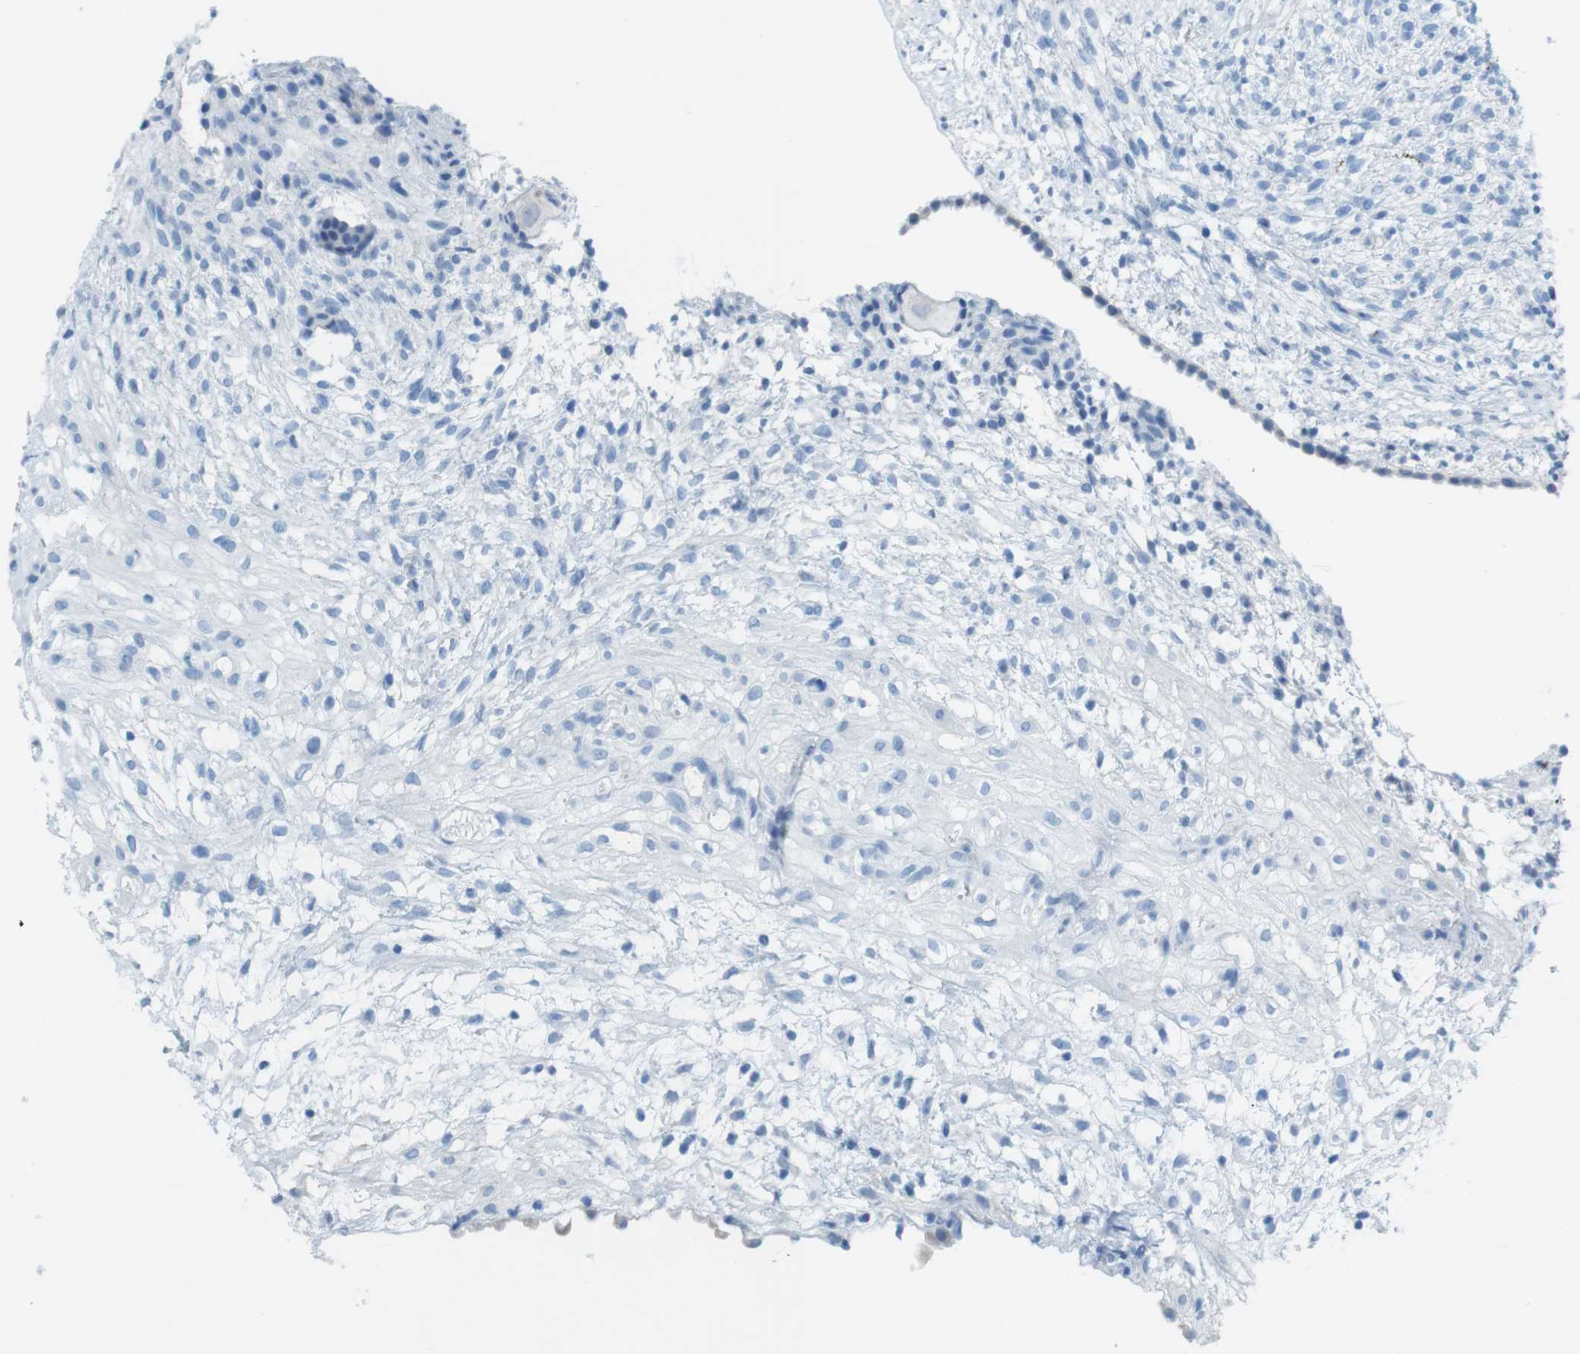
{"staining": {"intensity": "negative", "quantity": "none", "location": "none"}, "tissue": "ovary", "cell_type": "Ovarian stroma cells", "image_type": "normal", "snomed": [{"axis": "morphology", "description": "Normal tissue, NOS"}, {"axis": "morphology", "description": "Cyst, NOS"}, {"axis": "topography", "description": "Ovary"}], "caption": "Immunohistochemistry histopathology image of normal human ovary stained for a protein (brown), which shows no expression in ovarian stroma cells. (Brightfield microscopy of DAB (3,3'-diaminobenzidine) immunohistochemistry (IHC) at high magnification).", "gene": "GAP43", "patient": {"sex": "female", "age": 18}}